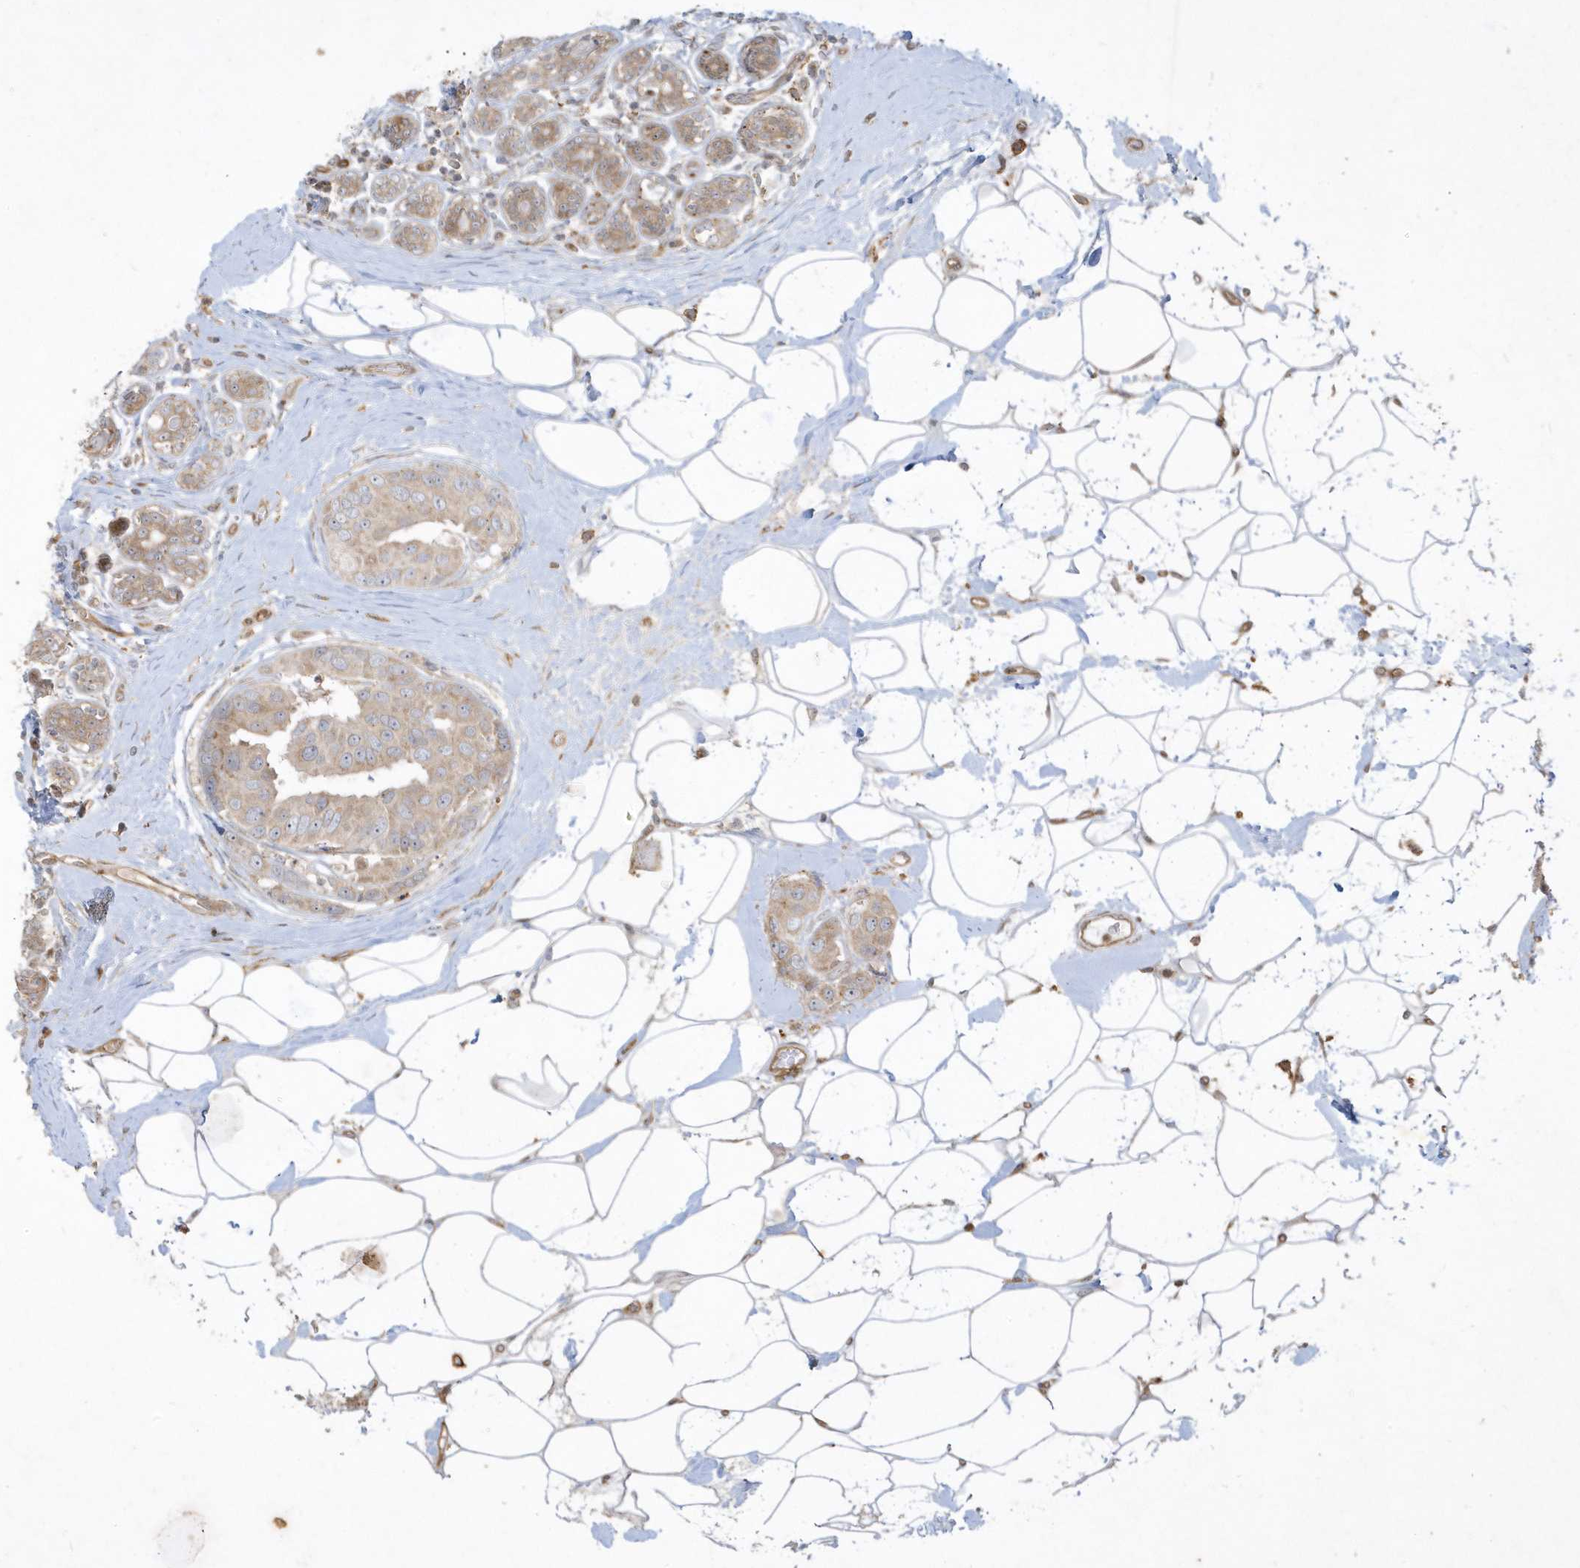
{"staining": {"intensity": "weak", "quantity": "<25%", "location": "cytoplasmic/membranous"}, "tissue": "breast cancer", "cell_type": "Tumor cells", "image_type": "cancer", "snomed": [{"axis": "morphology", "description": "Normal tissue, NOS"}, {"axis": "morphology", "description": "Duct carcinoma"}, {"axis": "topography", "description": "Breast"}], "caption": "Tumor cells show no significant protein positivity in breast infiltrating ductal carcinoma.", "gene": "IFT57", "patient": {"sex": "female", "age": 39}}